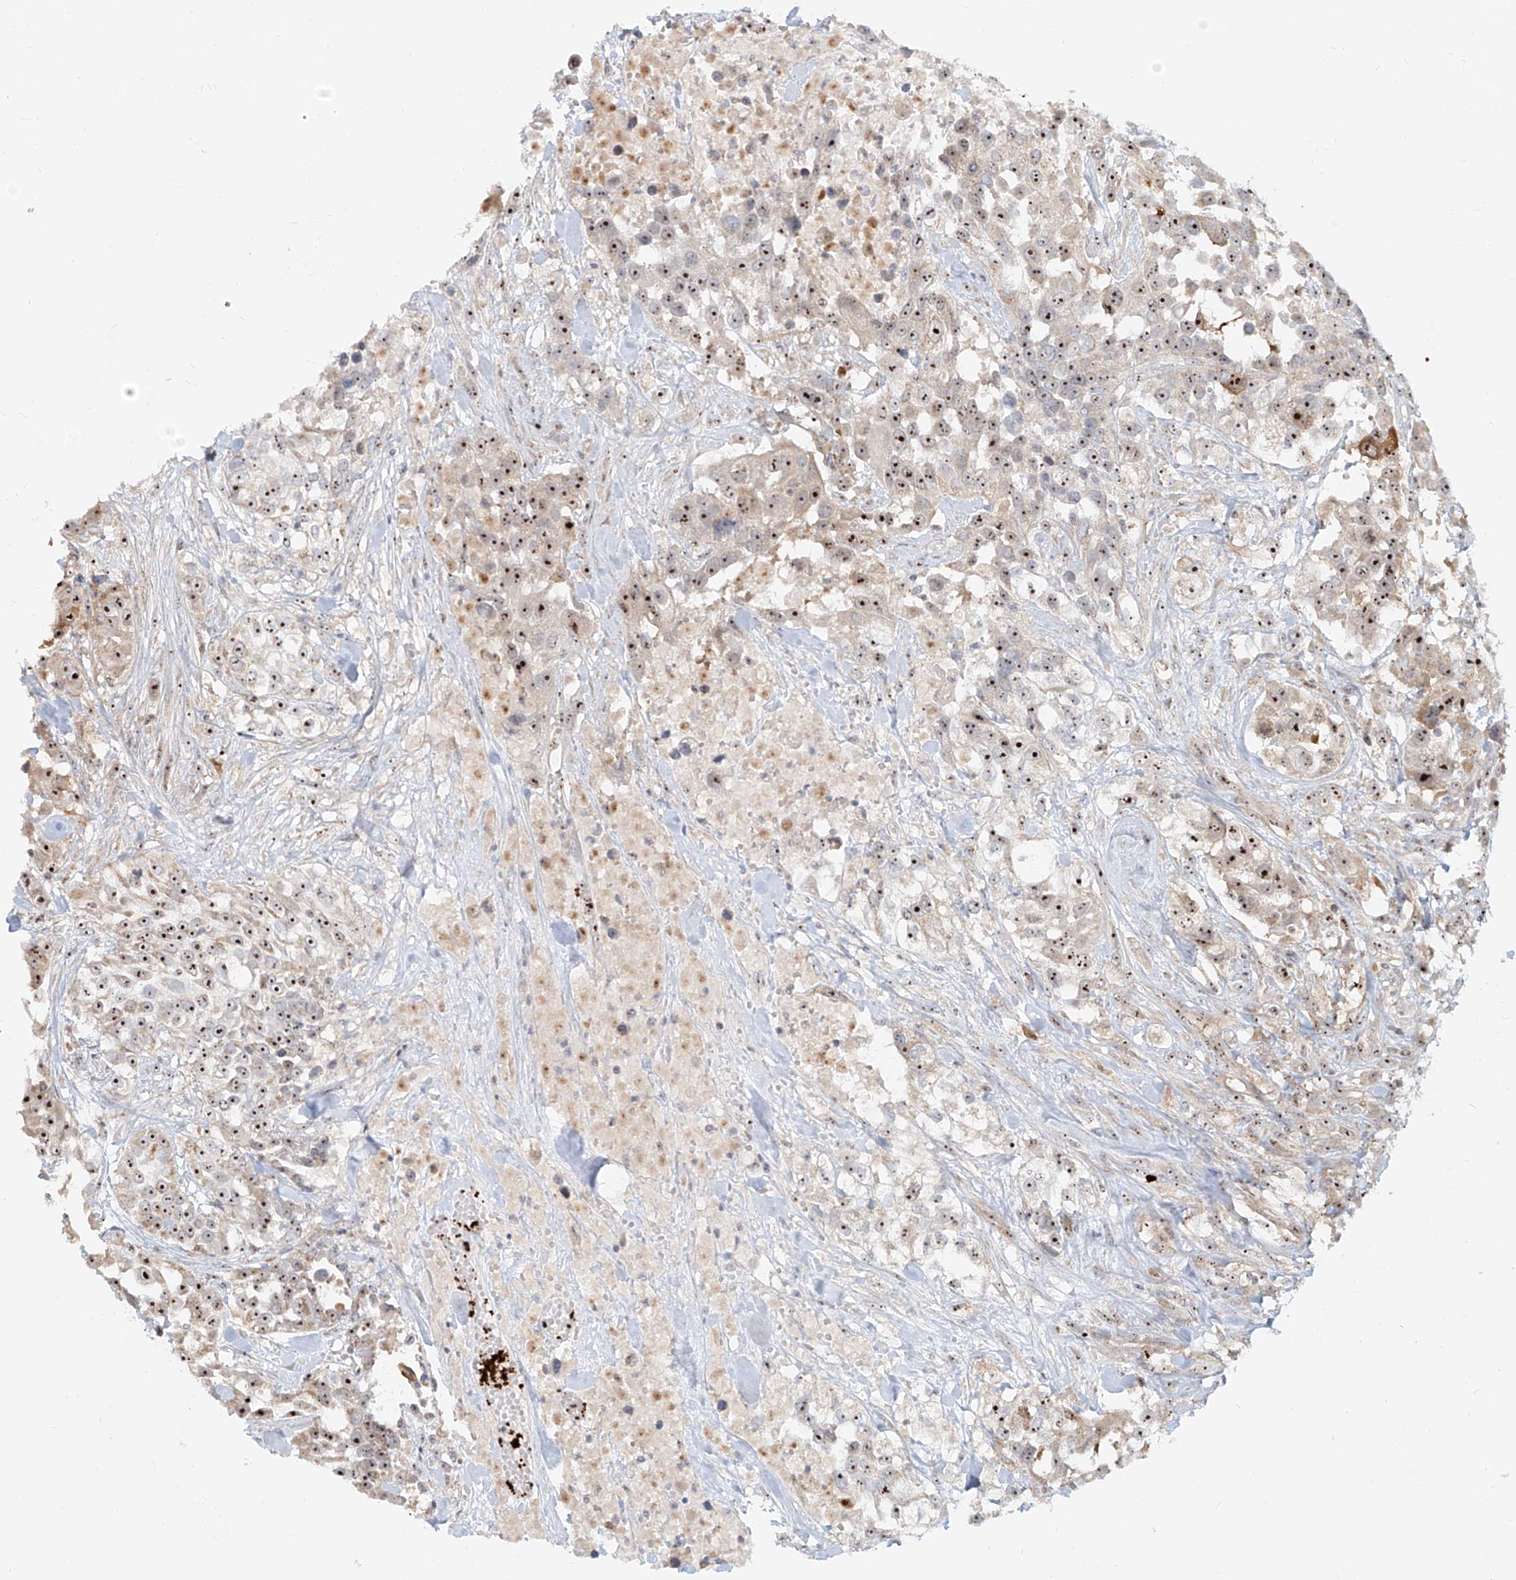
{"staining": {"intensity": "strong", "quantity": ">75%", "location": "nuclear"}, "tissue": "urothelial cancer", "cell_type": "Tumor cells", "image_type": "cancer", "snomed": [{"axis": "morphology", "description": "Urothelial carcinoma, High grade"}, {"axis": "topography", "description": "Urinary bladder"}], "caption": "The photomicrograph demonstrates a brown stain indicating the presence of a protein in the nuclear of tumor cells in urothelial cancer.", "gene": "BYSL", "patient": {"sex": "female", "age": 80}}